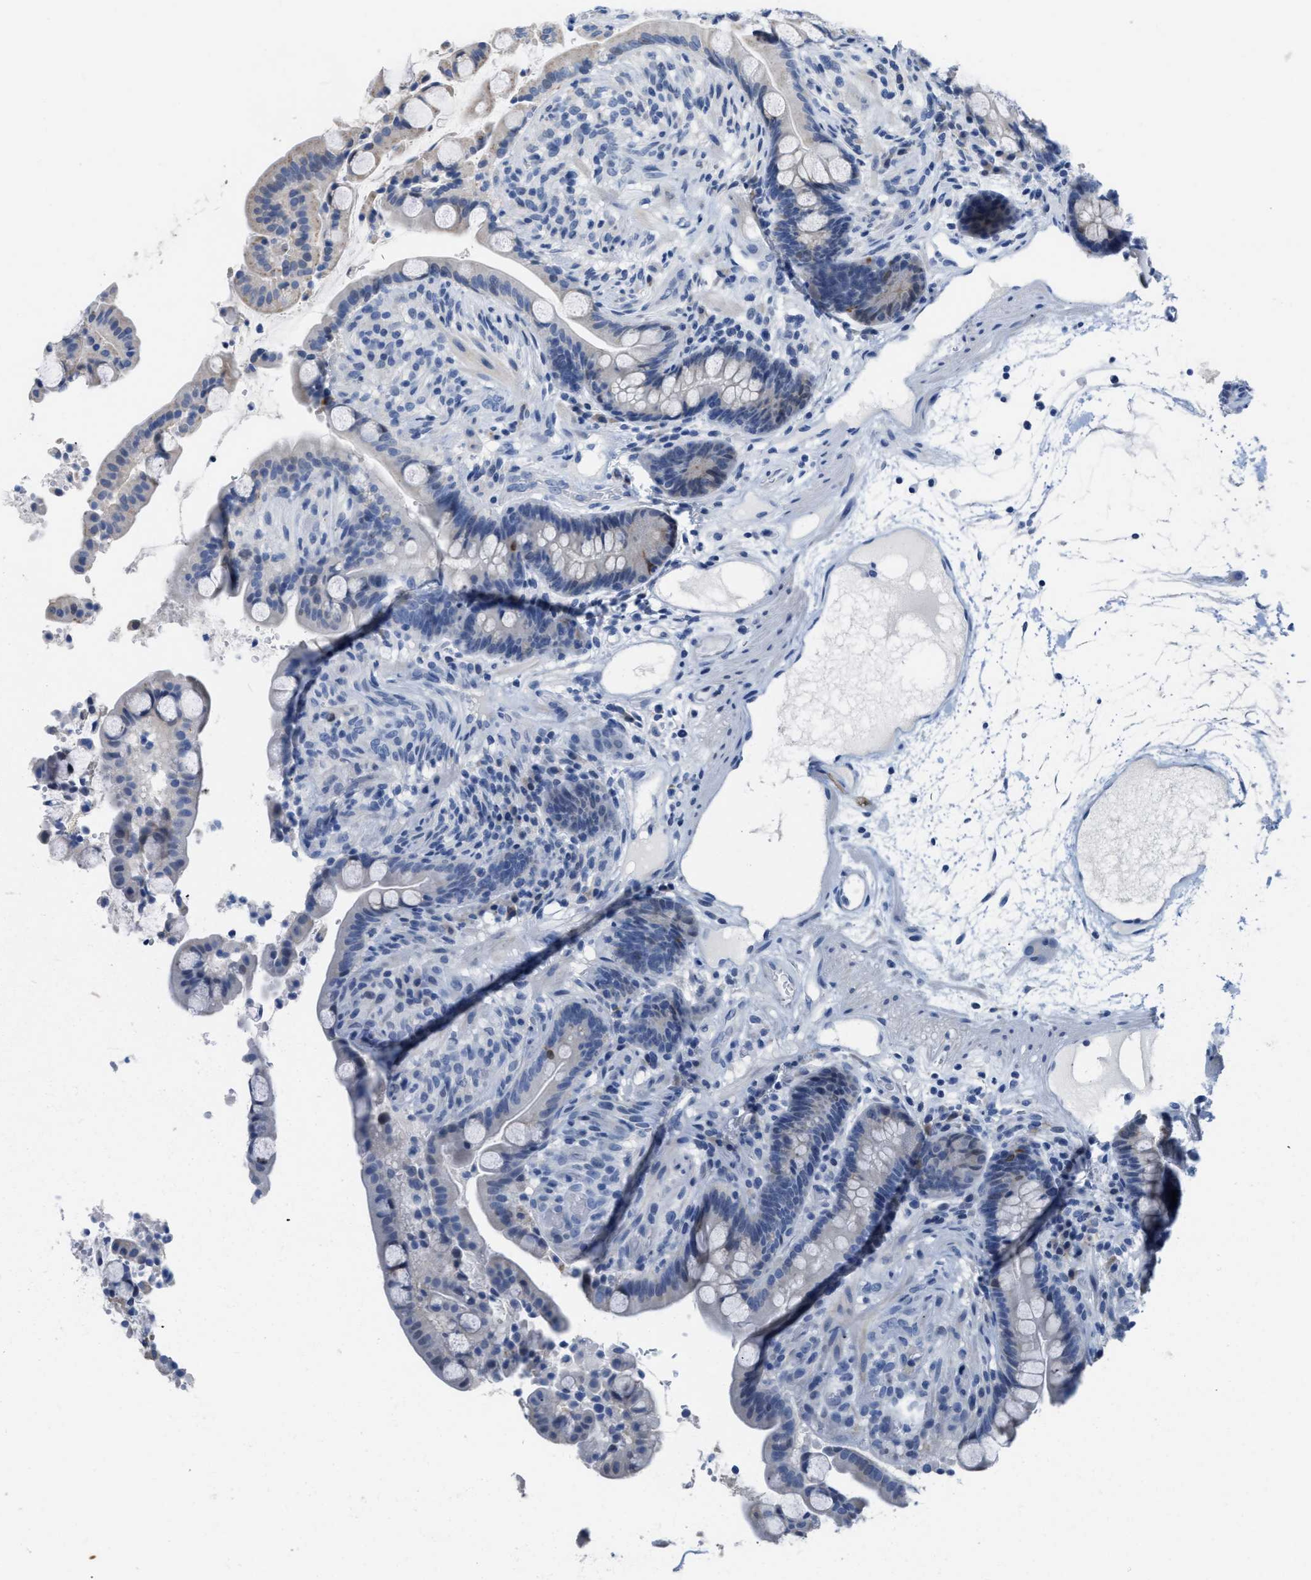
{"staining": {"intensity": "negative", "quantity": "none", "location": "none"}, "tissue": "colon", "cell_type": "Endothelial cells", "image_type": "normal", "snomed": [{"axis": "morphology", "description": "Normal tissue, NOS"}, {"axis": "topography", "description": "Colon"}], "caption": "Protein analysis of unremarkable colon demonstrates no significant staining in endothelial cells.", "gene": "CRYM", "patient": {"sex": "male", "age": 73}}